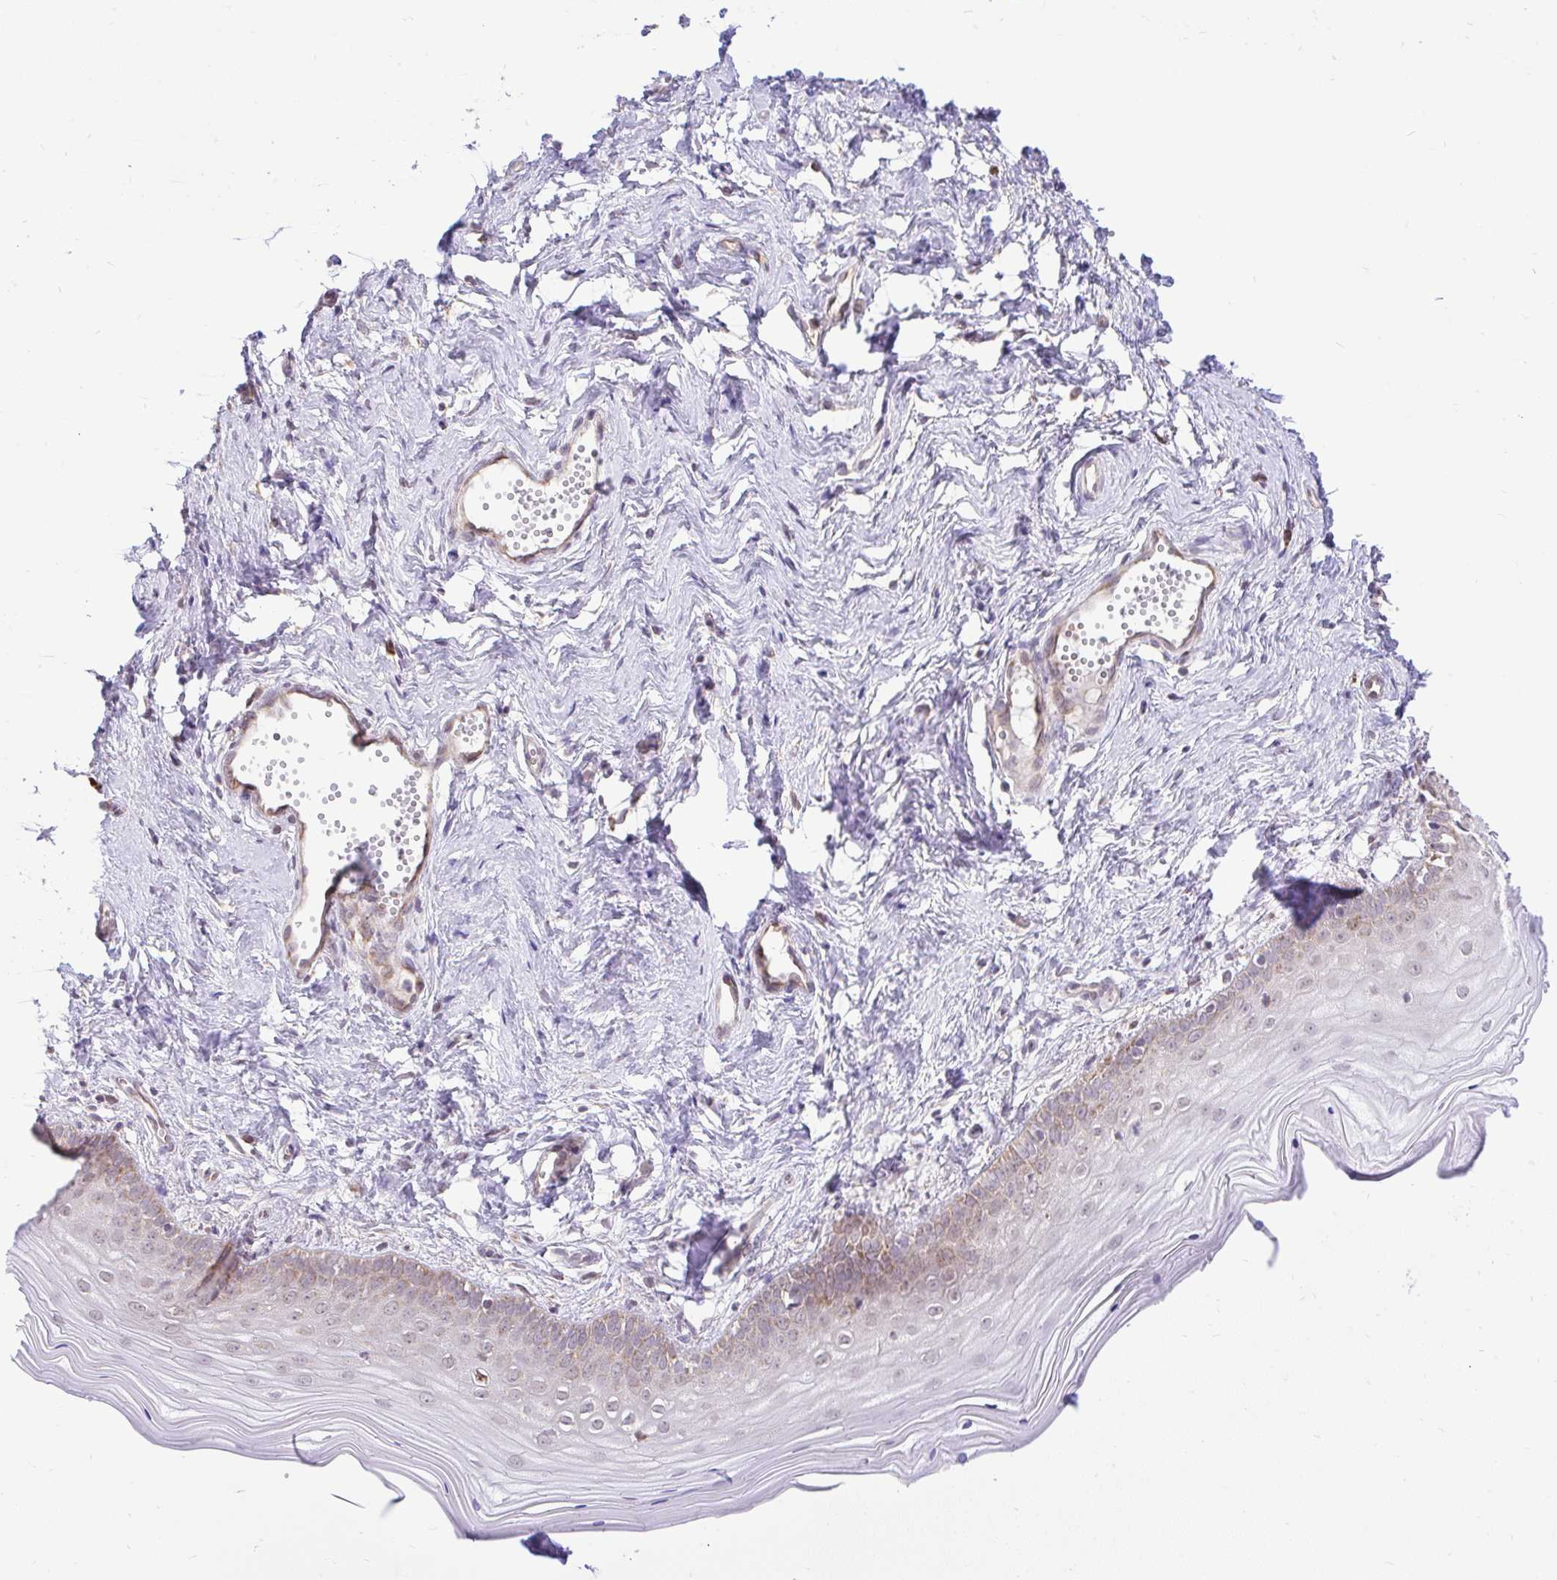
{"staining": {"intensity": "moderate", "quantity": "25%-75%", "location": "cytoplasmic/membranous"}, "tissue": "vagina", "cell_type": "Squamous epithelial cells", "image_type": "normal", "snomed": [{"axis": "morphology", "description": "Normal tissue, NOS"}, {"axis": "topography", "description": "Vagina"}], "caption": "Squamous epithelial cells show medium levels of moderate cytoplasmic/membranous staining in about 25%-75% of cells in normal vagina.", "gene": "PYCR2", "patient": {"sex": "female", "age": 38}}